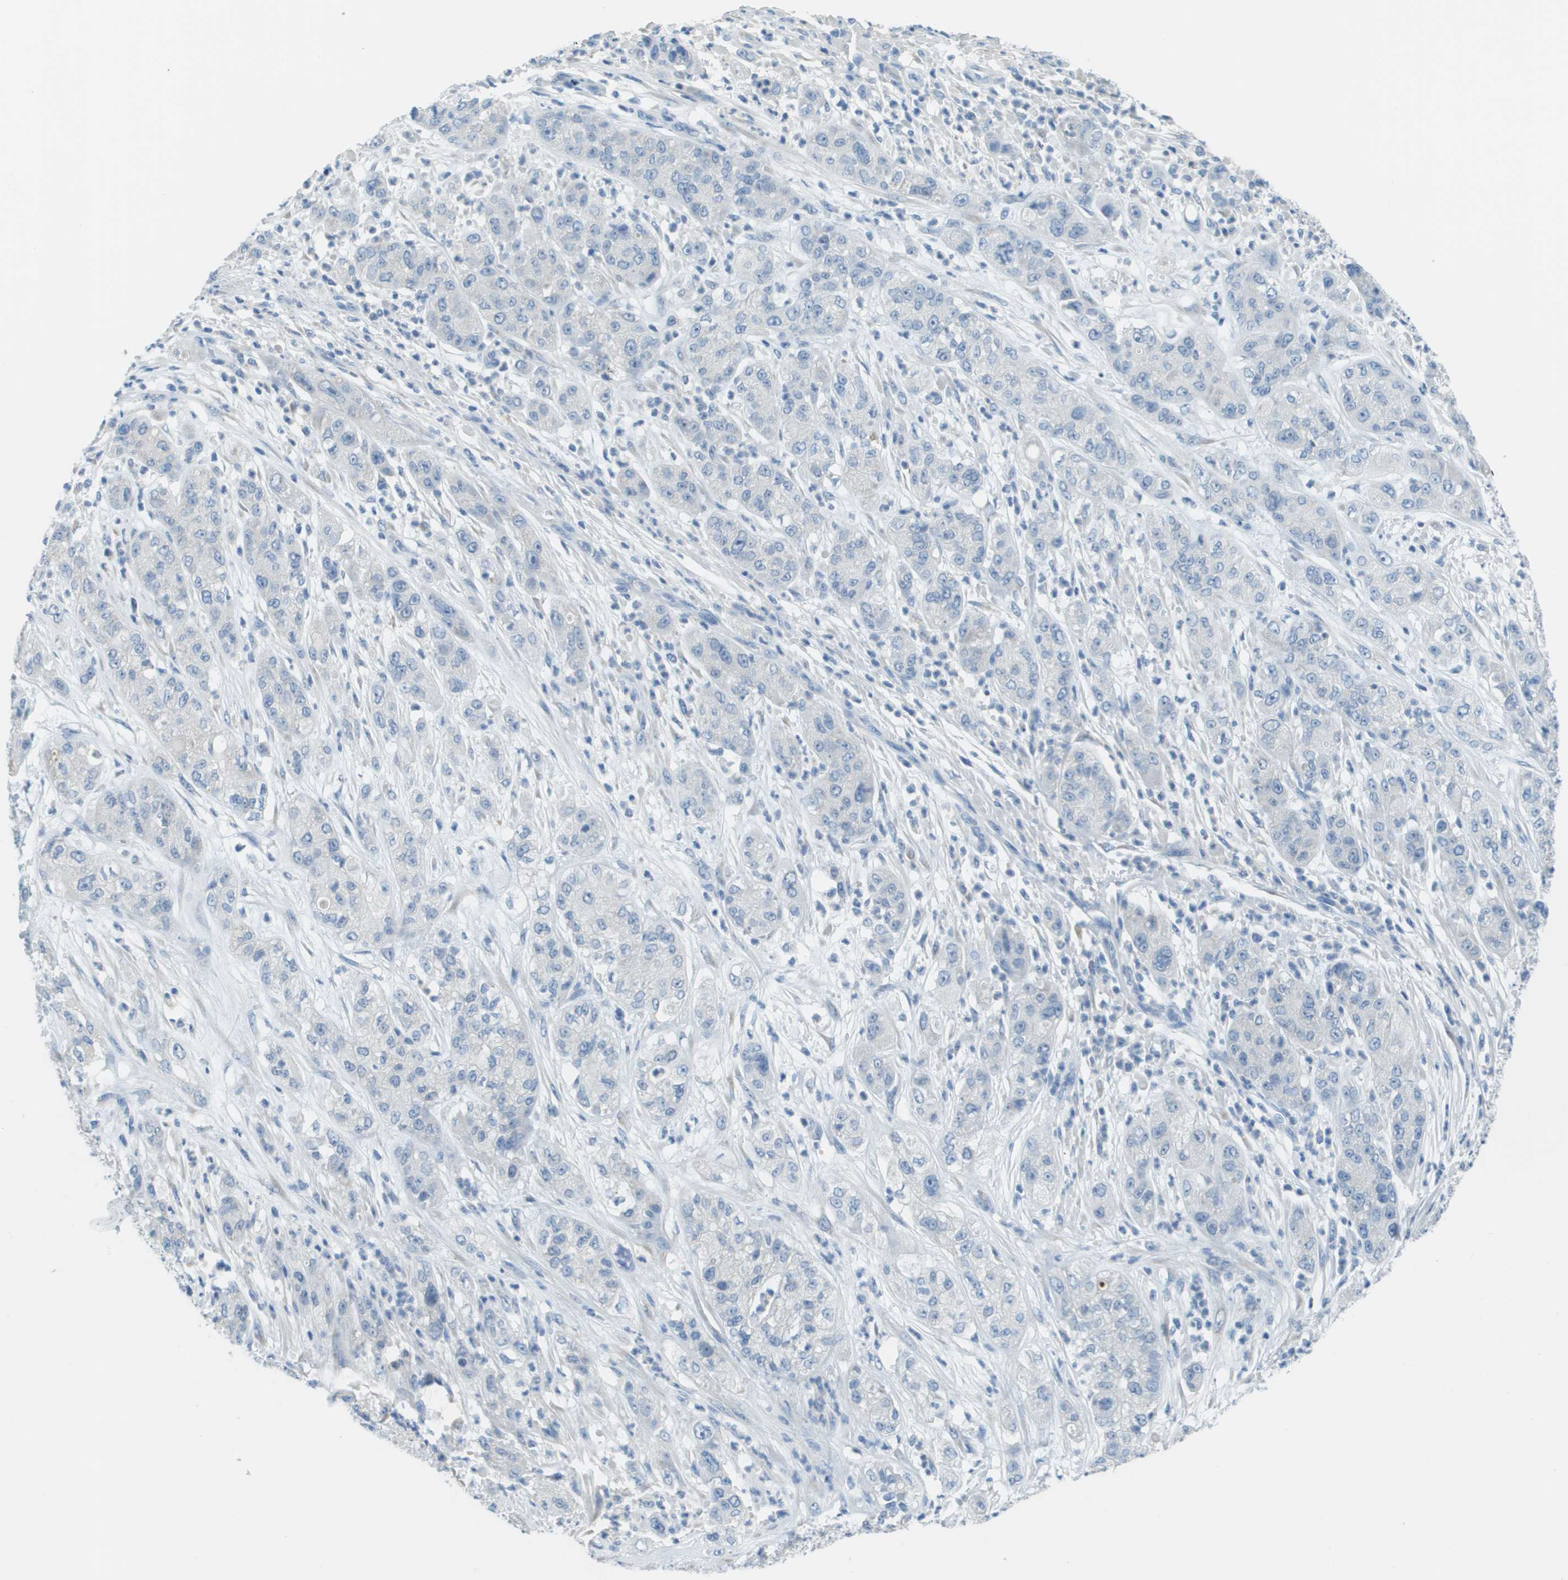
{"staining": {"intensity": "negative", "quantity": "none", "location": "none"}, "tissue": "pancreatic cancer", "cell_type": "Tumor cells", "image_type": "cancer", "snomed": [{"axis": "morphology", "description": "Adenocarcinoma, NOS"}, {"axis": "topography", "description": "Pancreas"}], "caption": "Human pancreatic adenocarcinoma stained for a protein using immunohistochemistry reveals no expression in tumor cells.", "gene": "PTGDR2", "patient": {"sex": "female", "age": 78}}